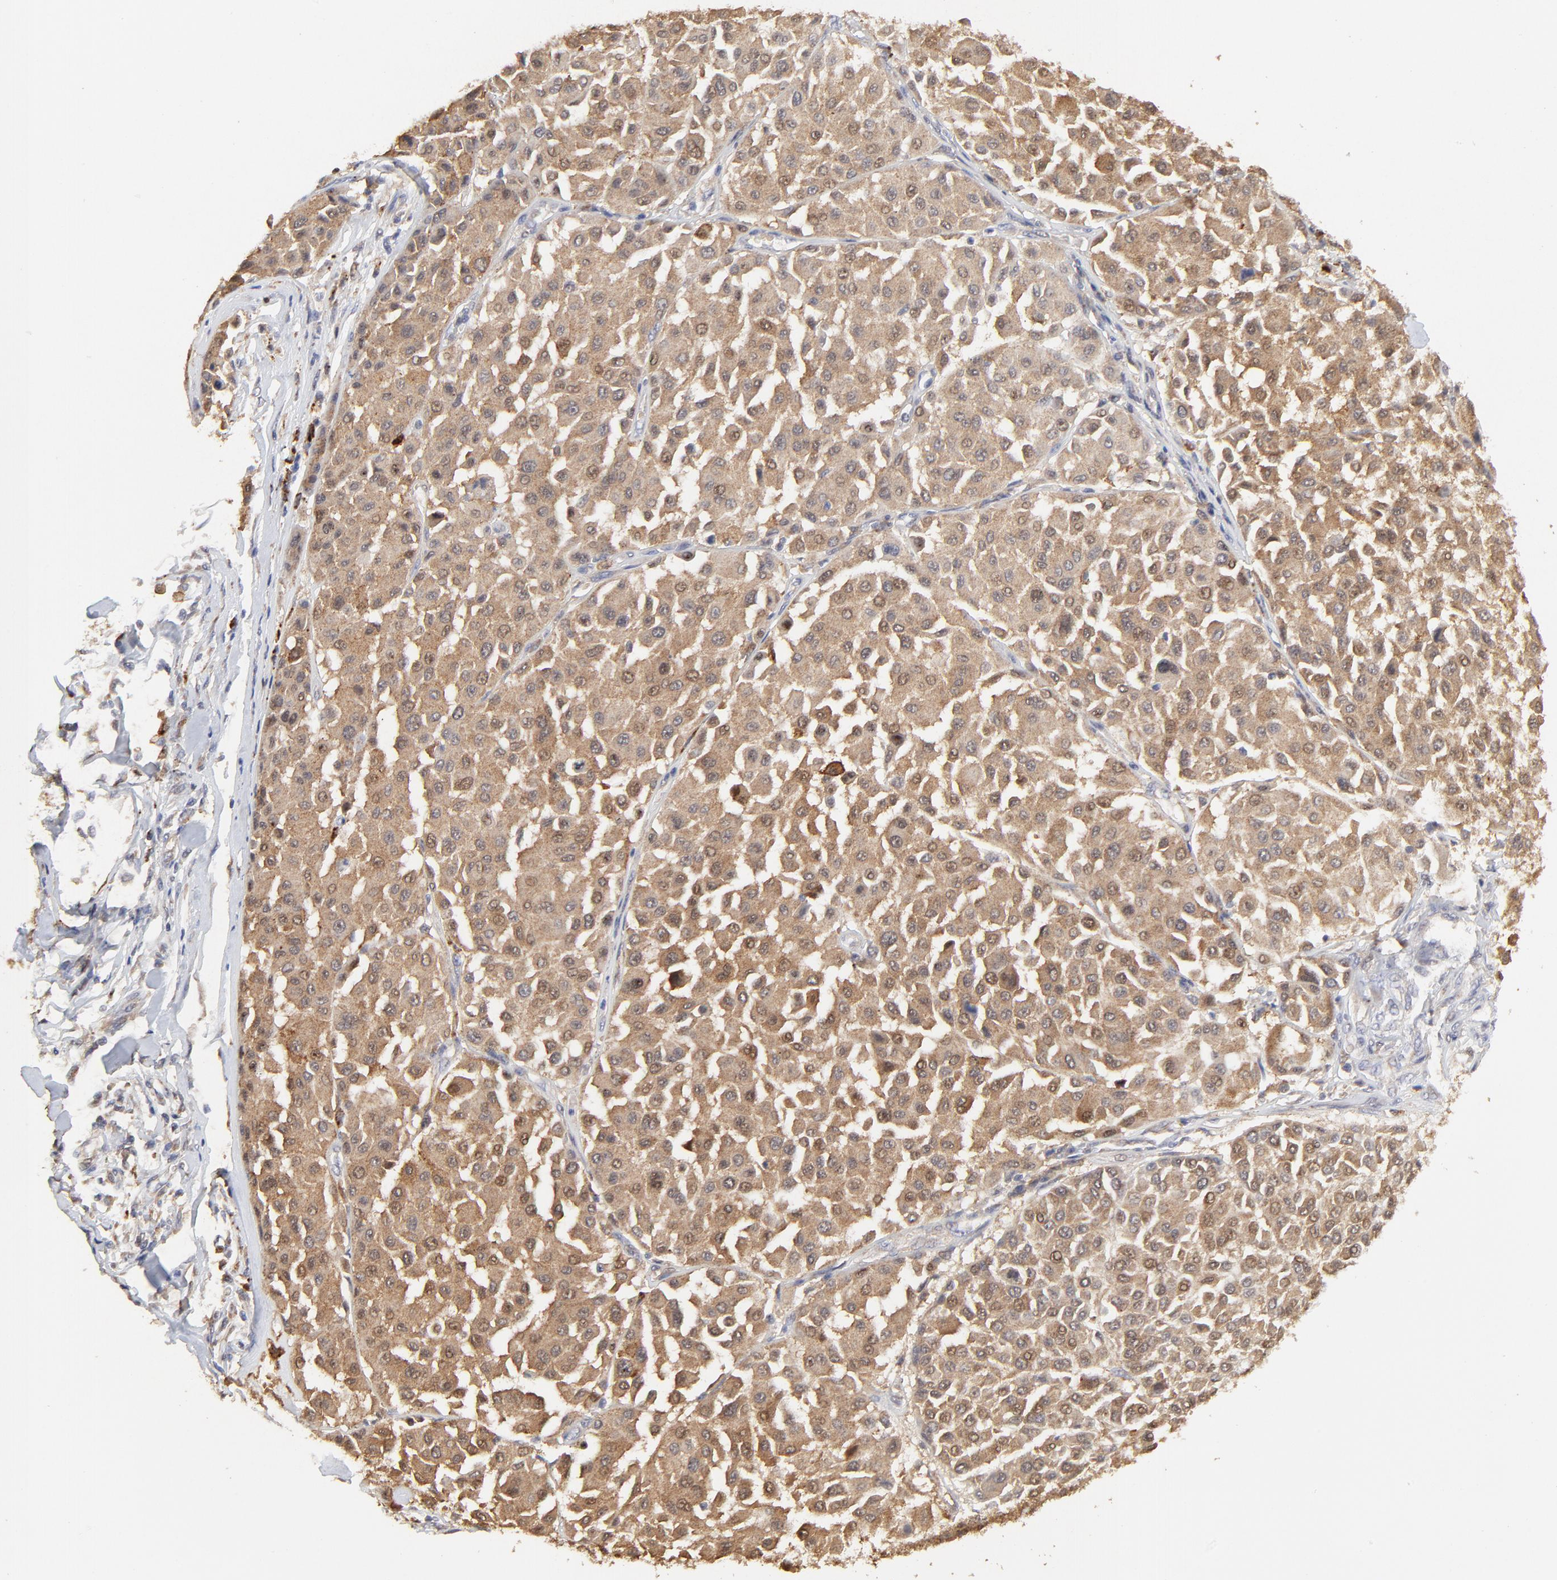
{"staining": {"intensity": "moderate", "quantity": ">75%", "location": "cytoplasmic/membranous"}, "tissue": "melanoma", "cell_type": "Tumor cells", "image_type": "cancer", "snomed": [{"axis": "morphology", "description": "Malignant melanoma, Metastatic site"}, {"axis": "topography", "description": "Soft tissue"}], "caption": "A micrograph showing moderate cytoplasmic/membranous expression in about >75% of tumor cells in malignant melanoma (metastatic site), as visualized by brown immunohistochemical staining.", "gene": "LGALS3", "patient": {"sex": "male", "age": 41}}